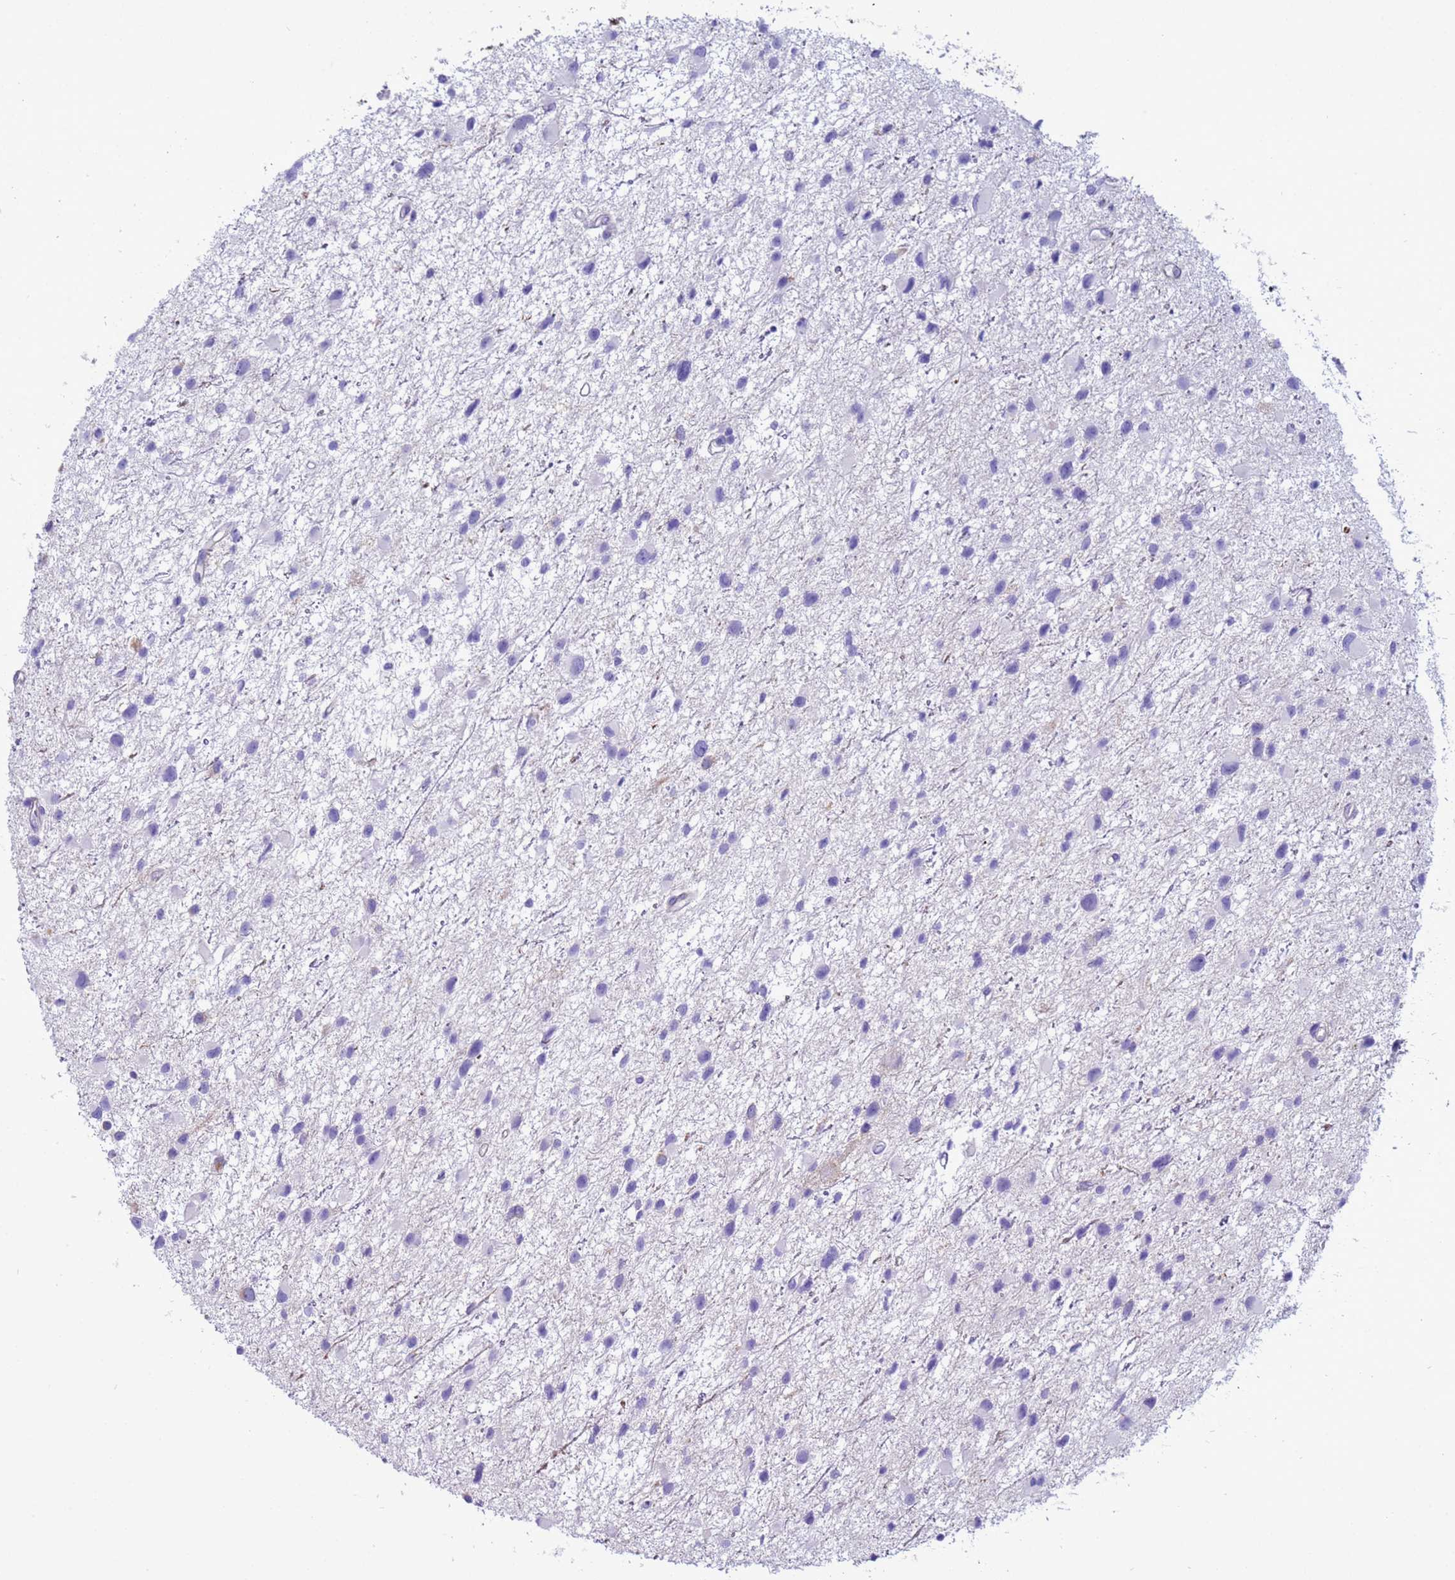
{"staining": {"intensity": "negative", "quantity": "none", "location": "none"}, "tissue": "glioma", "cell_type": "Tumor cells", "image_type": "cancer", "snomed": [{"axis": "morphology", "description": "Glioma, malignant, Low grade"}, {"axis": "topography", "description": "Brain"}], "caption": "IHC image of neoplastic tissue: human low-grade glioma (malignant) stained with DAB (3,3'-diaminobenzidine) reveals no significant protein expression in tumor cells. Brightfield microscopy of immunohistochemistry (IHC) stained with DAB (3,3'-diaminobenzidine) (brown) and hematoxylin (blue), captured at high magnification.", "gene": "CST4", "patient": {"sex": "female", "age": 32}}